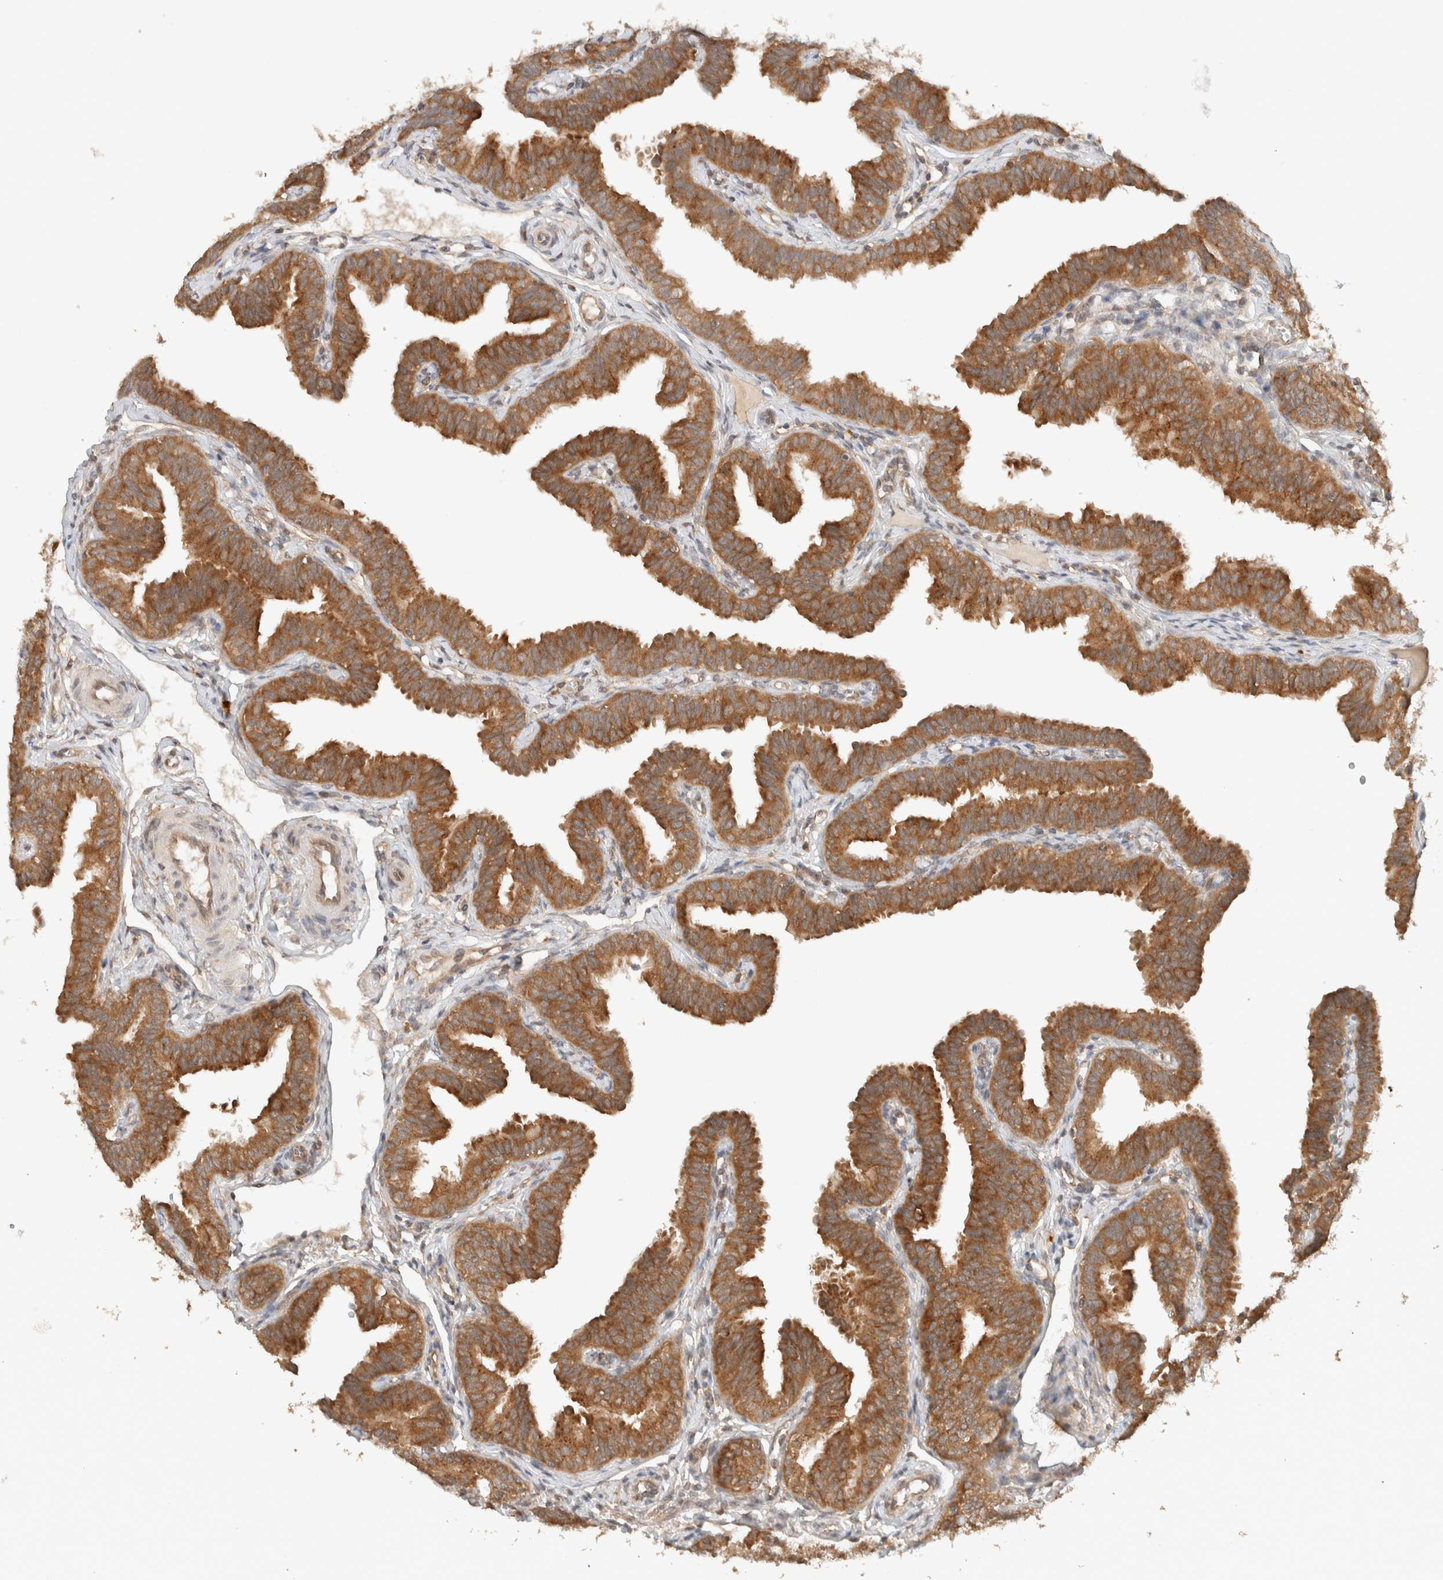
{"staining": {"intensity": "strong", "quantity": ">75%", "location": "cytoplasmic/membranous"}, "tissue": "fallopian tube", "cell_type": "Glandular cells", "image_type": "normal", "snomed": [{"axis": "morphology", "description": "Normal tissue, NOS"}, {"axis": "topography", "description": "Fallopian tube"}], "caption": "Normal fallopian tube reveals strong cytoplasmic/membranous positivity in approximately >75% of glandular cells (brown staining indicates protein expression, while blue staining denotes nuclei)..", "gene": "ARFGEF2", "patient": {"sex": "female", "age": 35}}